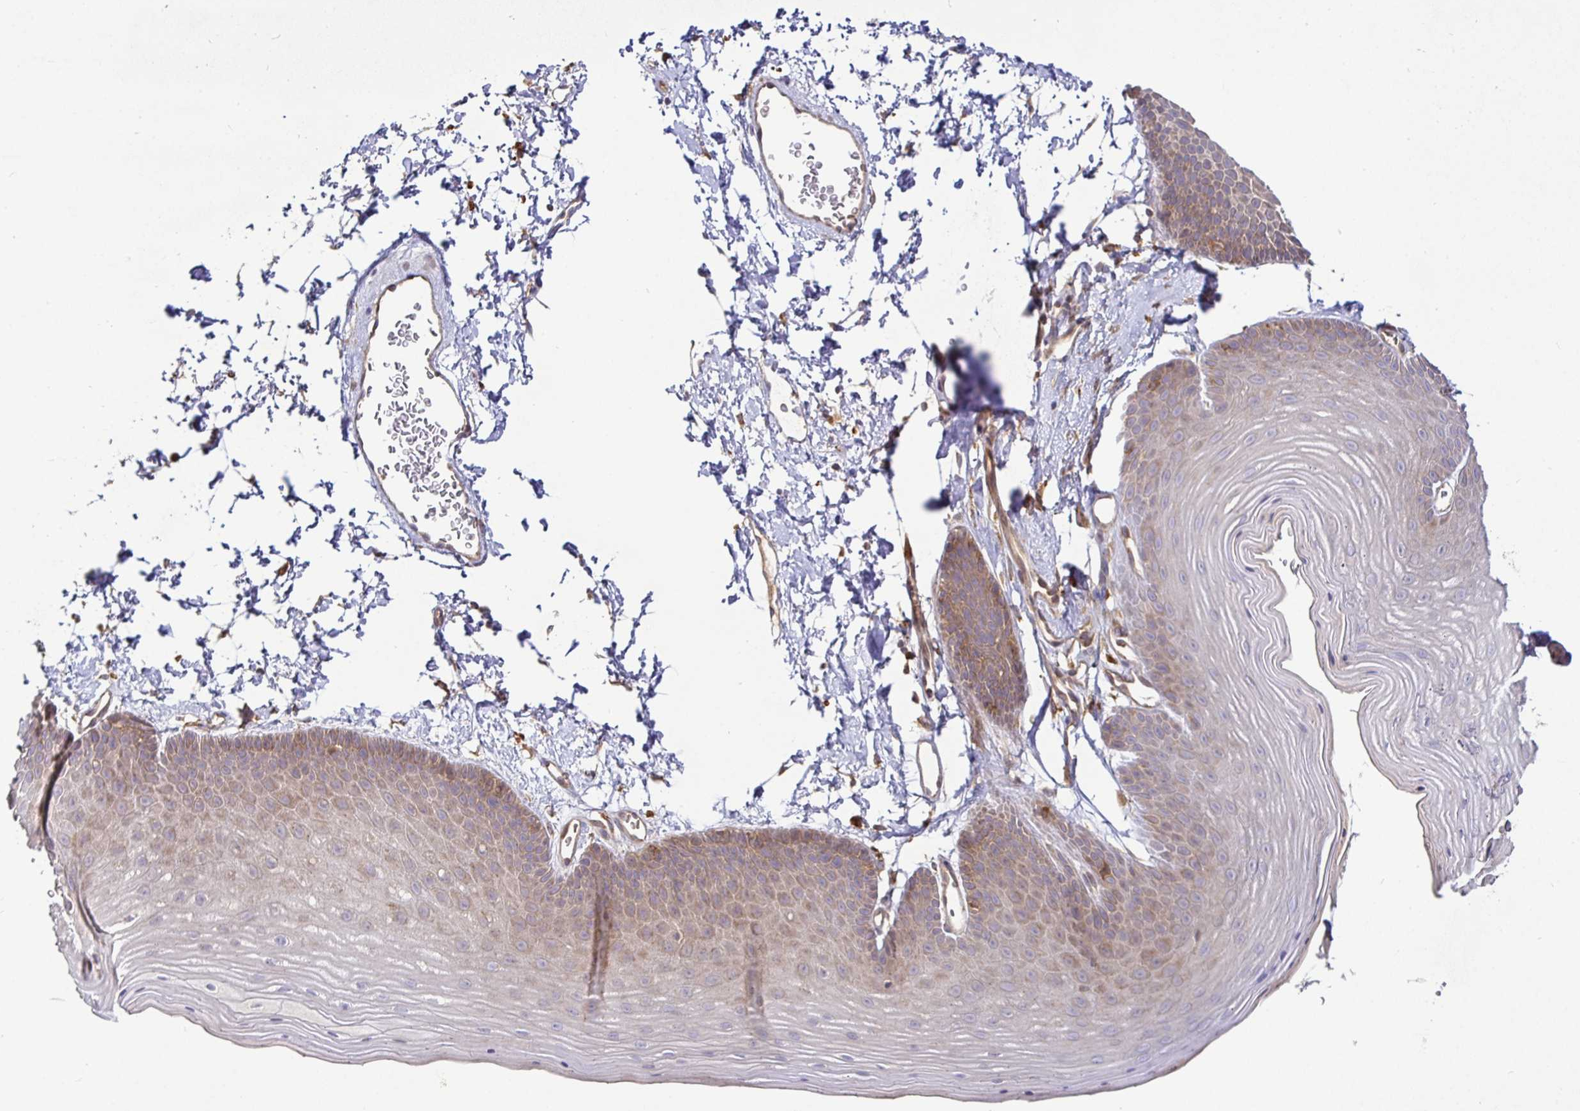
{"staining": {"intensity": "moderate", "quantity": "25%-75%", "location": "cytoplasmic/membranous"}, "tissue": "skin", "cell_type": "Epidermal cells", "image_type": "normal", "snomed": [{"axis": "morphology", "description": "Normal tissue, NOS"}, {"axis": "topography", "description": "Anal"}], "caption": "Moderate cytoplasmic/membranous expression is appreciated in about 25%-75% of epidermal cells in unremarkable skin.", "gene": "SNX8", "patient": {"sex": "male", "age": 53}}